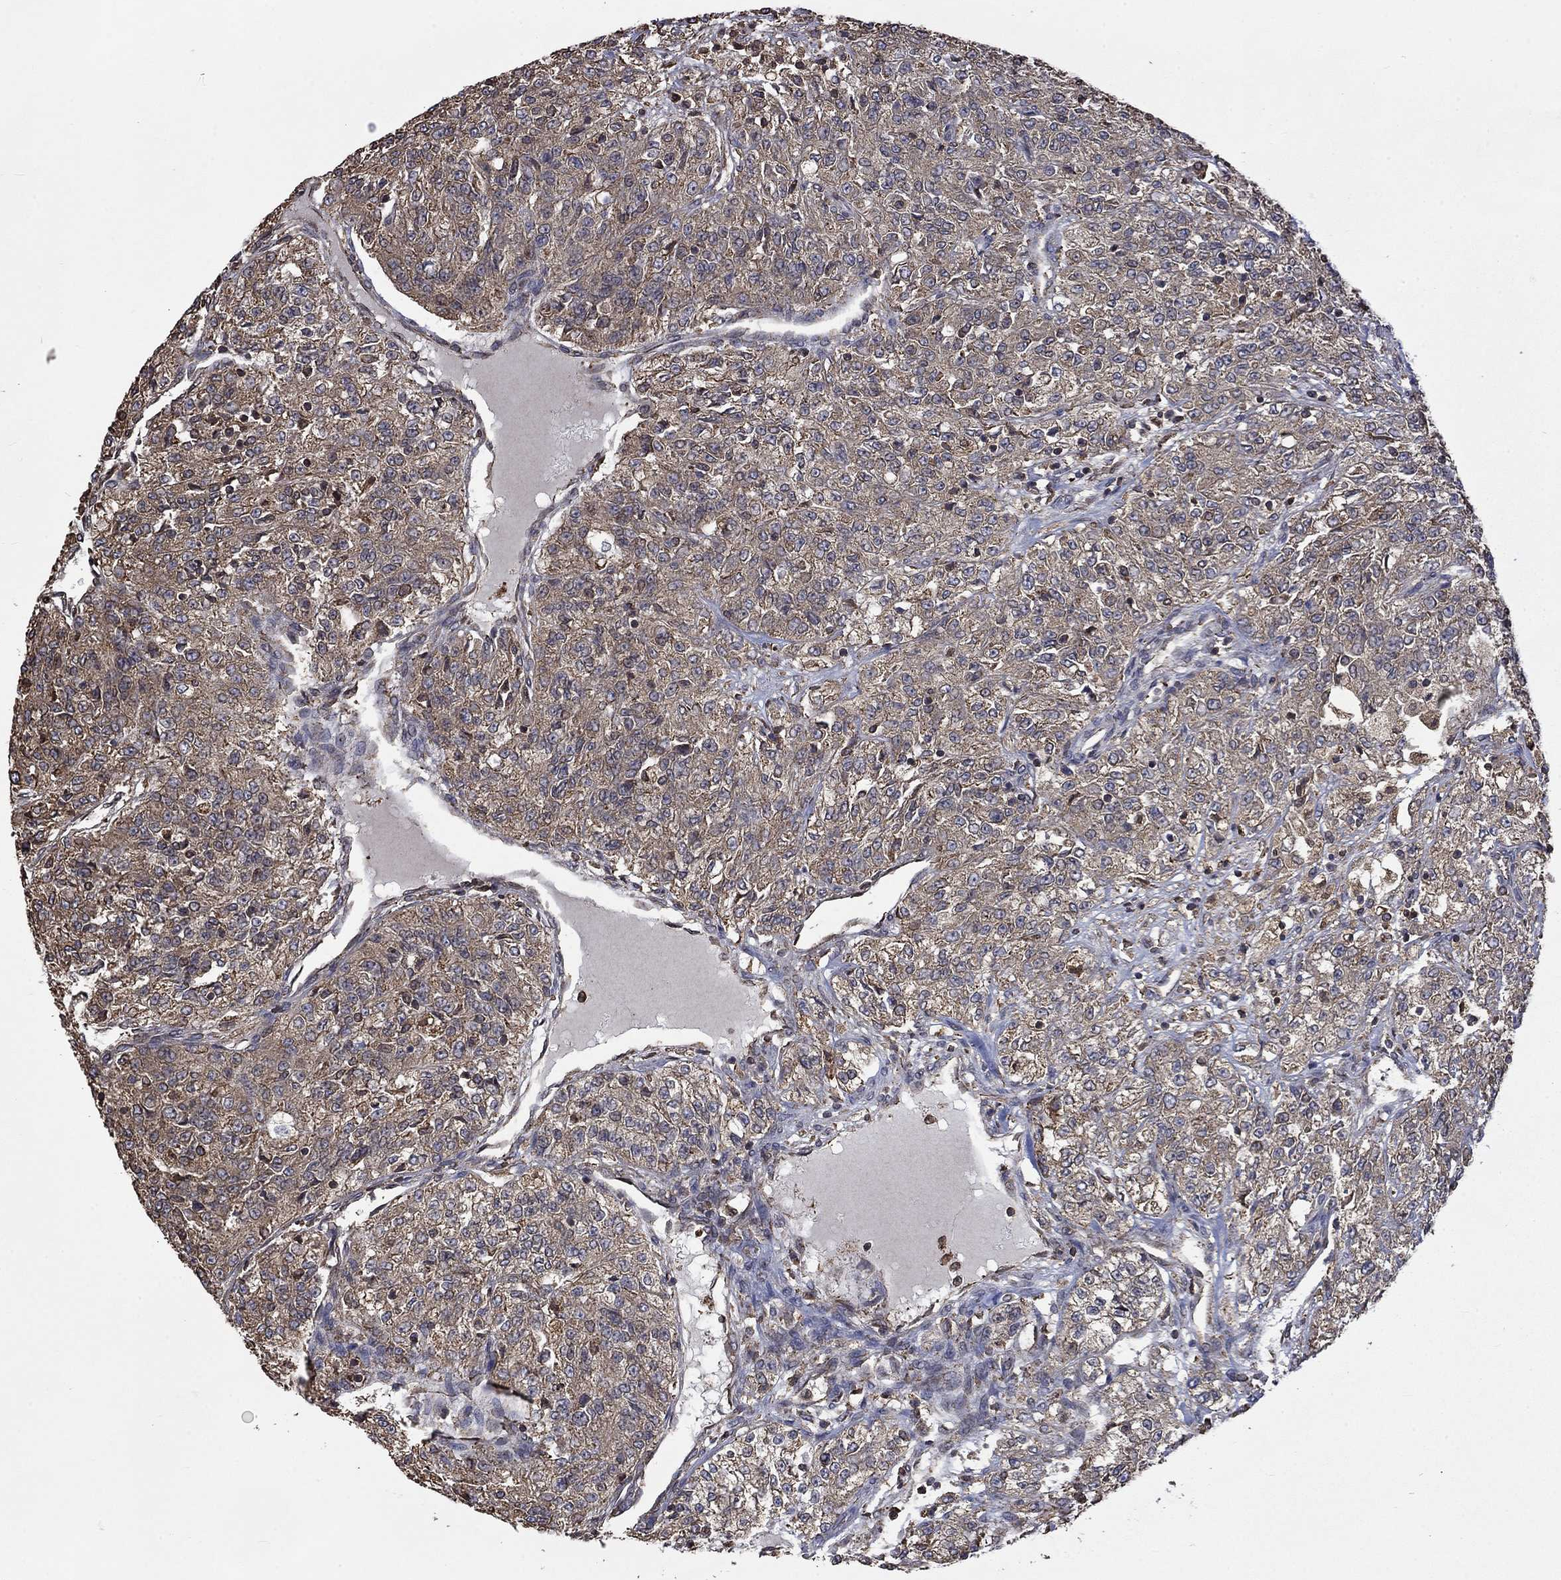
{"staining": {"intensity": "weak", "quantity": "25%-75%", "location": "cytoplasmic/membranous"}, "tissue": "renal cancer", "cell_type": "Tumor cells", "image_type": "cancer", "snomed": [{"axis": "morphology", "description": "Adenocarcinoma, NOS"}, {"axis": "topography", "description": "Kidney"}], "caption": "Tumor cells exhibit low levels of weak cytoplasmic/membranous staining in approximately 25%-75% of cells in adenocarcinoma (renal).", "gene": "ESRRA", "patient": {"sex": "female", "age": 63}}